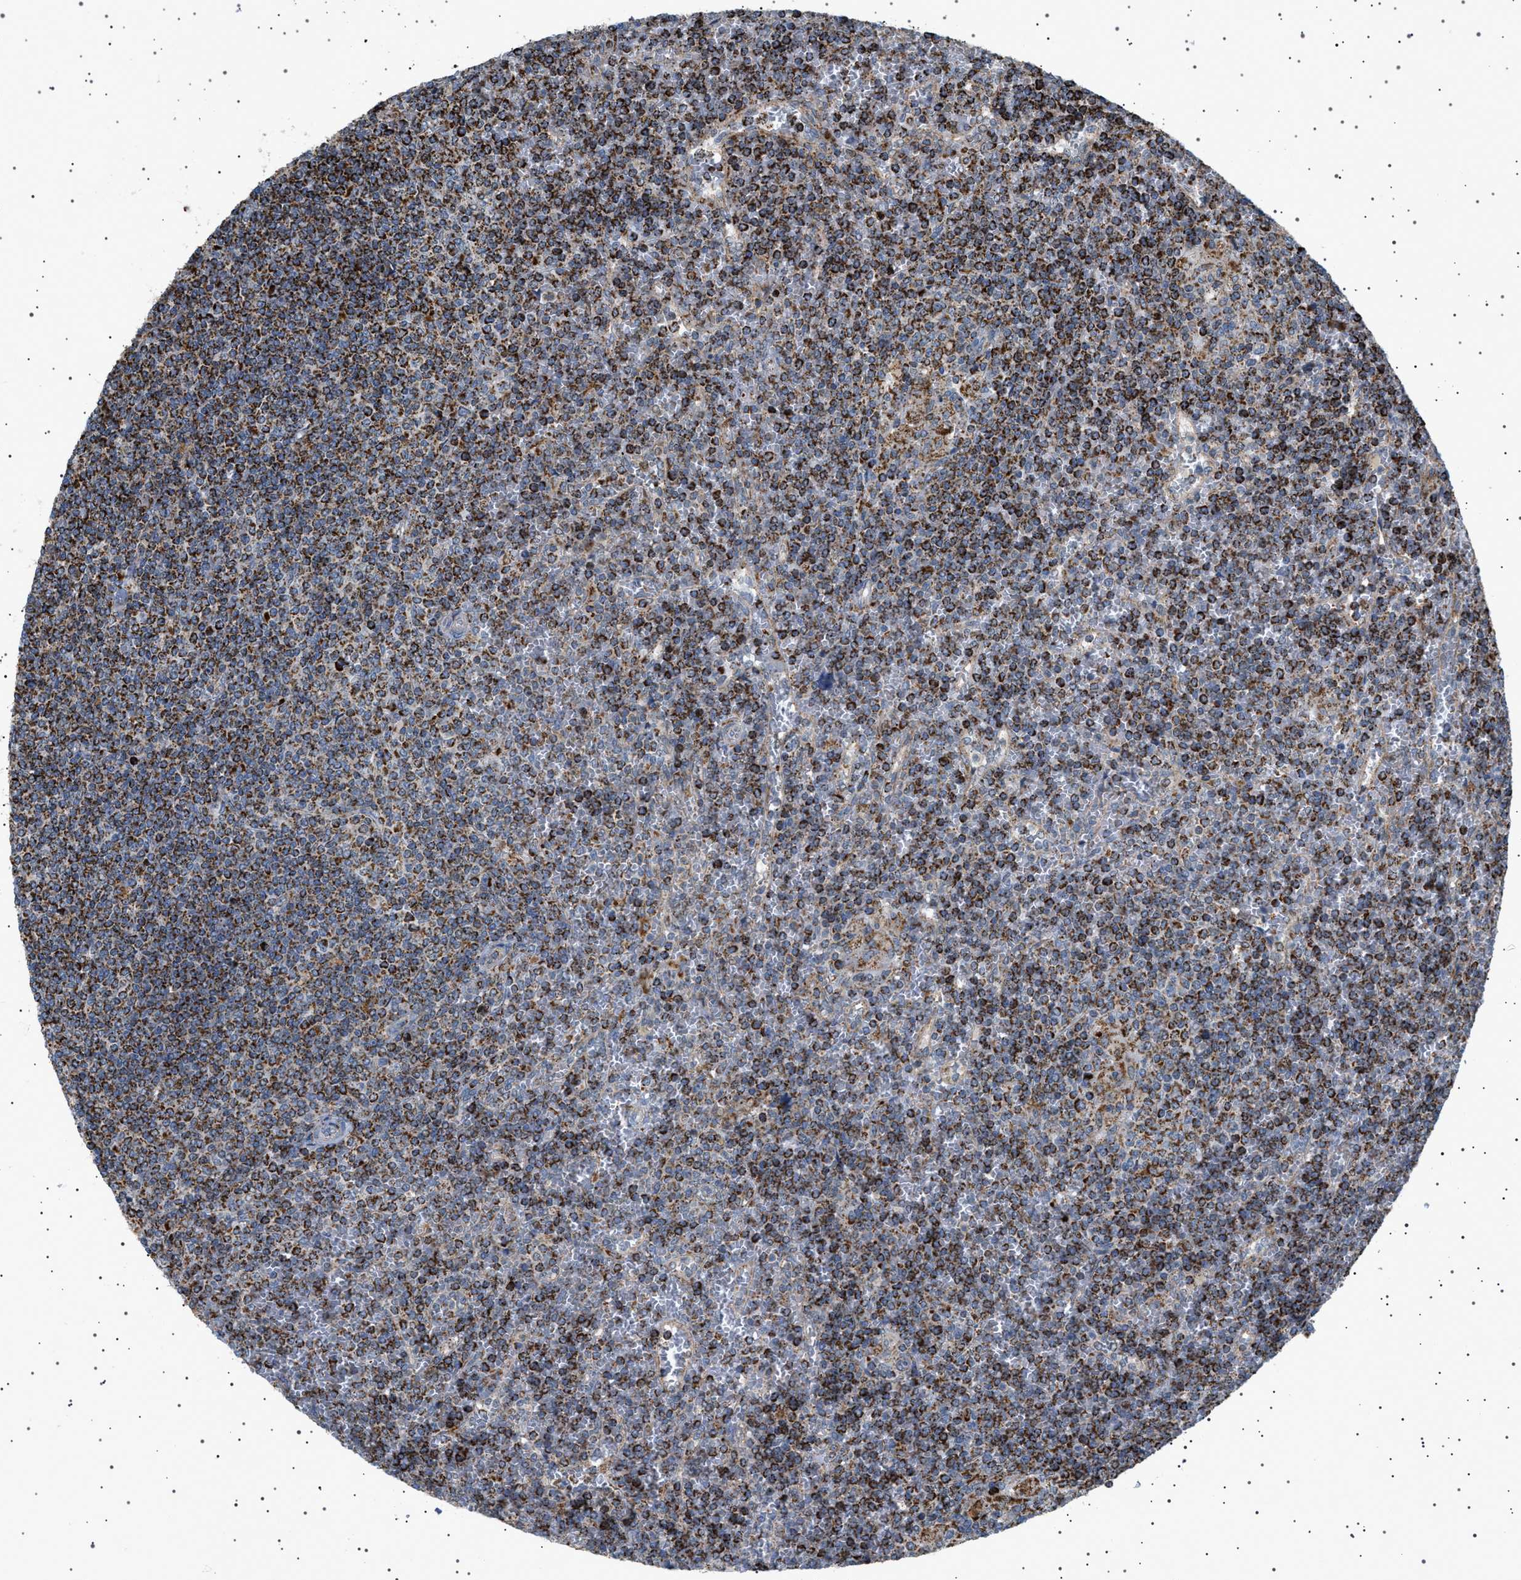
{"staining": {"intensity": "strong", "quantity": ">75%", "location": "cytoplasmic/membranous"}, "tissue": "lymphoma", "cell_type": "Tumor cells", "image_type": "cancer", "snomed": [{"axis": "morphology", "description": "Malignant lymphoma, non-Hodgkin's type, Low grade"}, {"axis": "topography", "description": "Spleen"}], "caption": "Immunohistochemistry photomicrograph of neoplastic tissue: lymphoma stained using immunohistochemistry reveals high levels of strong protein expression localized specifically in the cytoplasmic/membranous of tumor cells, appearing as a cytoplasmic/membranous brown color.", "gene": "UBXN8", "patient": {"sex": "female", "age": 19}}